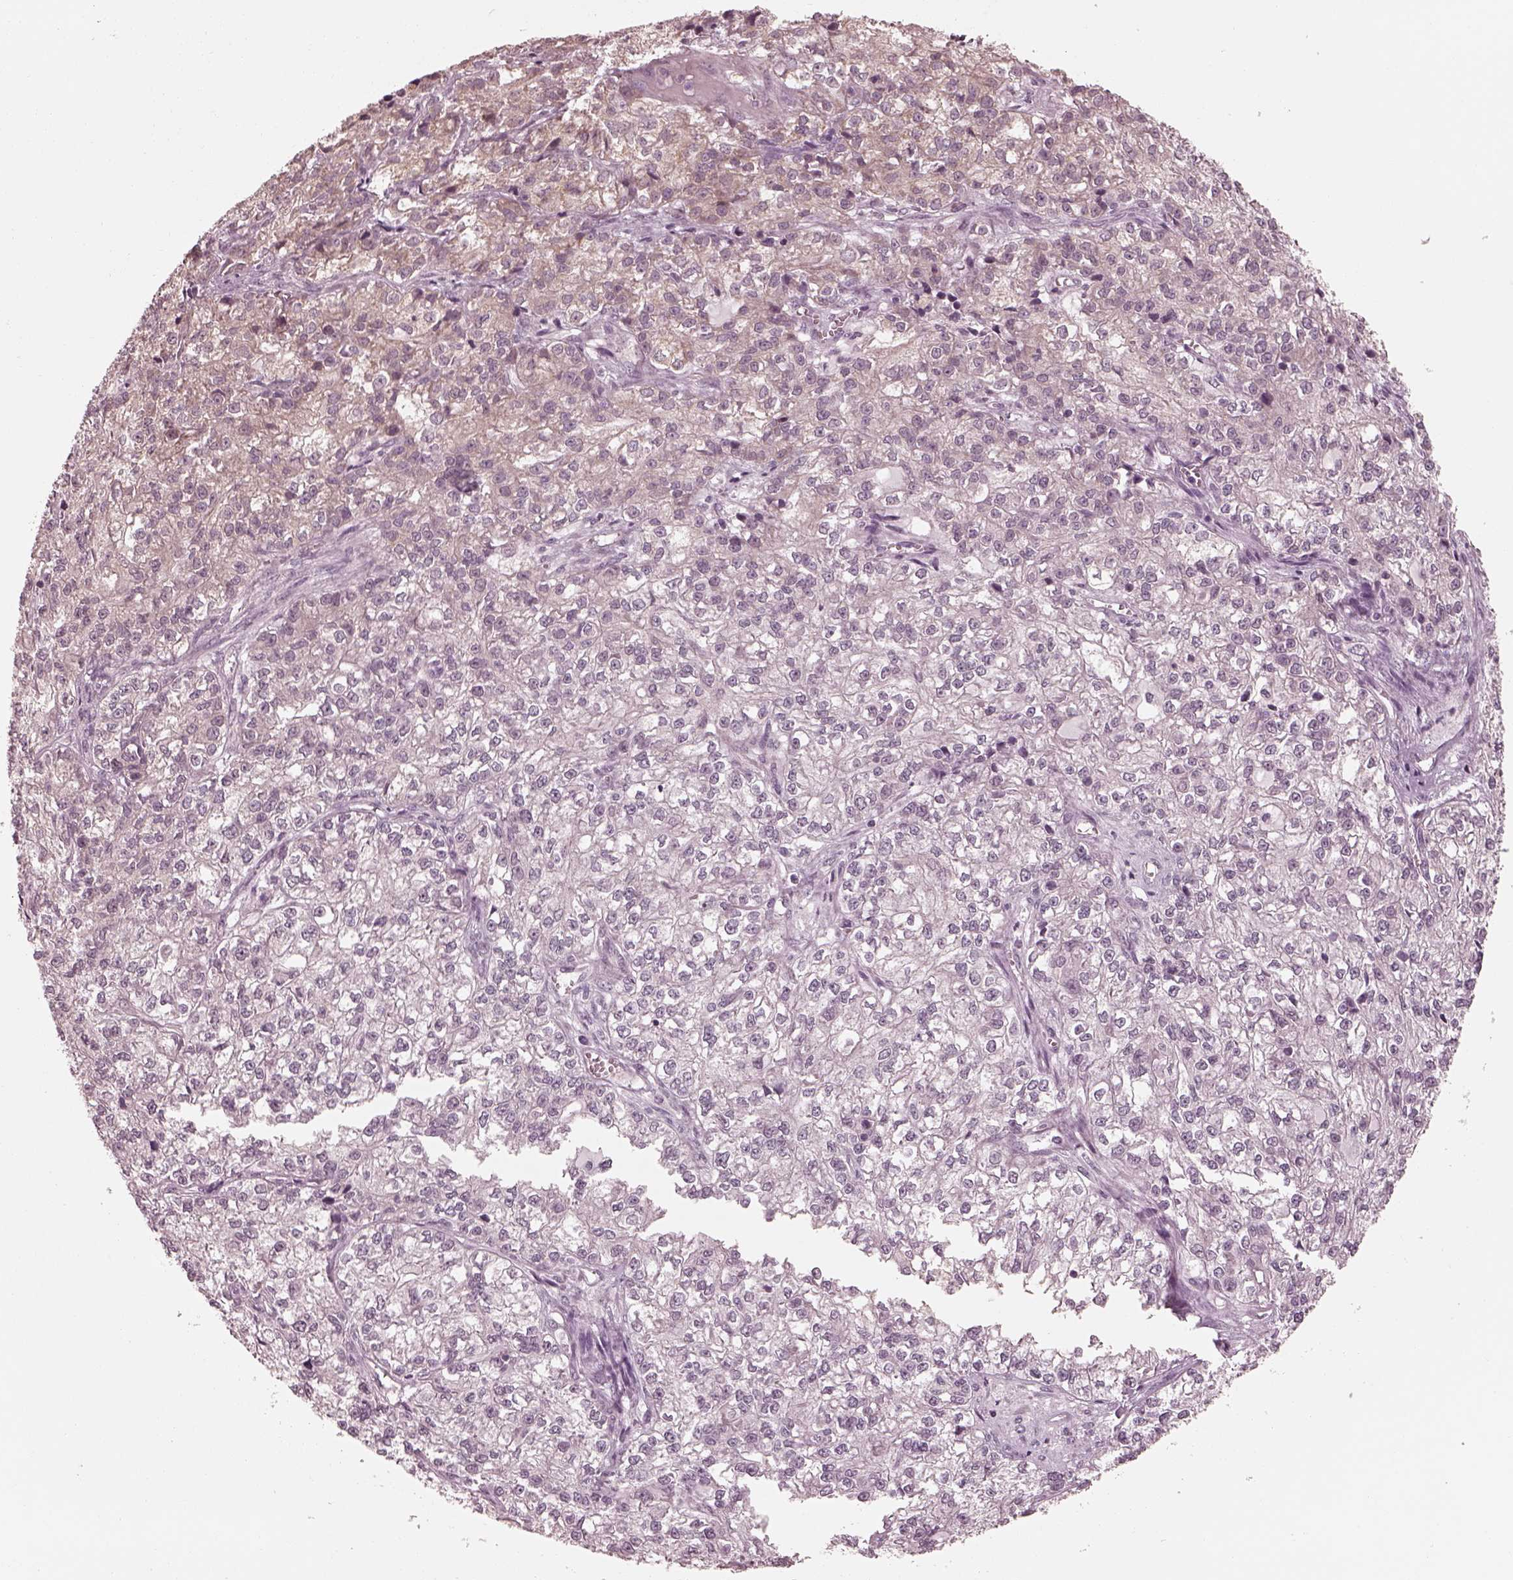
{"staining": {"intensity": "weak", "quantity": "<25%", "location": "cytoplasmic/membranous"}, "tissue": "ovarian cancer", "cell_type": "Tumor cells", "image_type": "cancer", "snomed": [{"axis": "morphology", "description": "Carcinoma, endometroid"}, {"axis": "topography", "description": "Ovary"}], "caption": "High magnification brightfield microscopy of ovarian cancer stained with DAB (brown) and counterstained with hematoxylin (blue): tumor cells show no significant expression.", "gene": "IQCB1", "patient": {"sex": "female", "age": 64}}